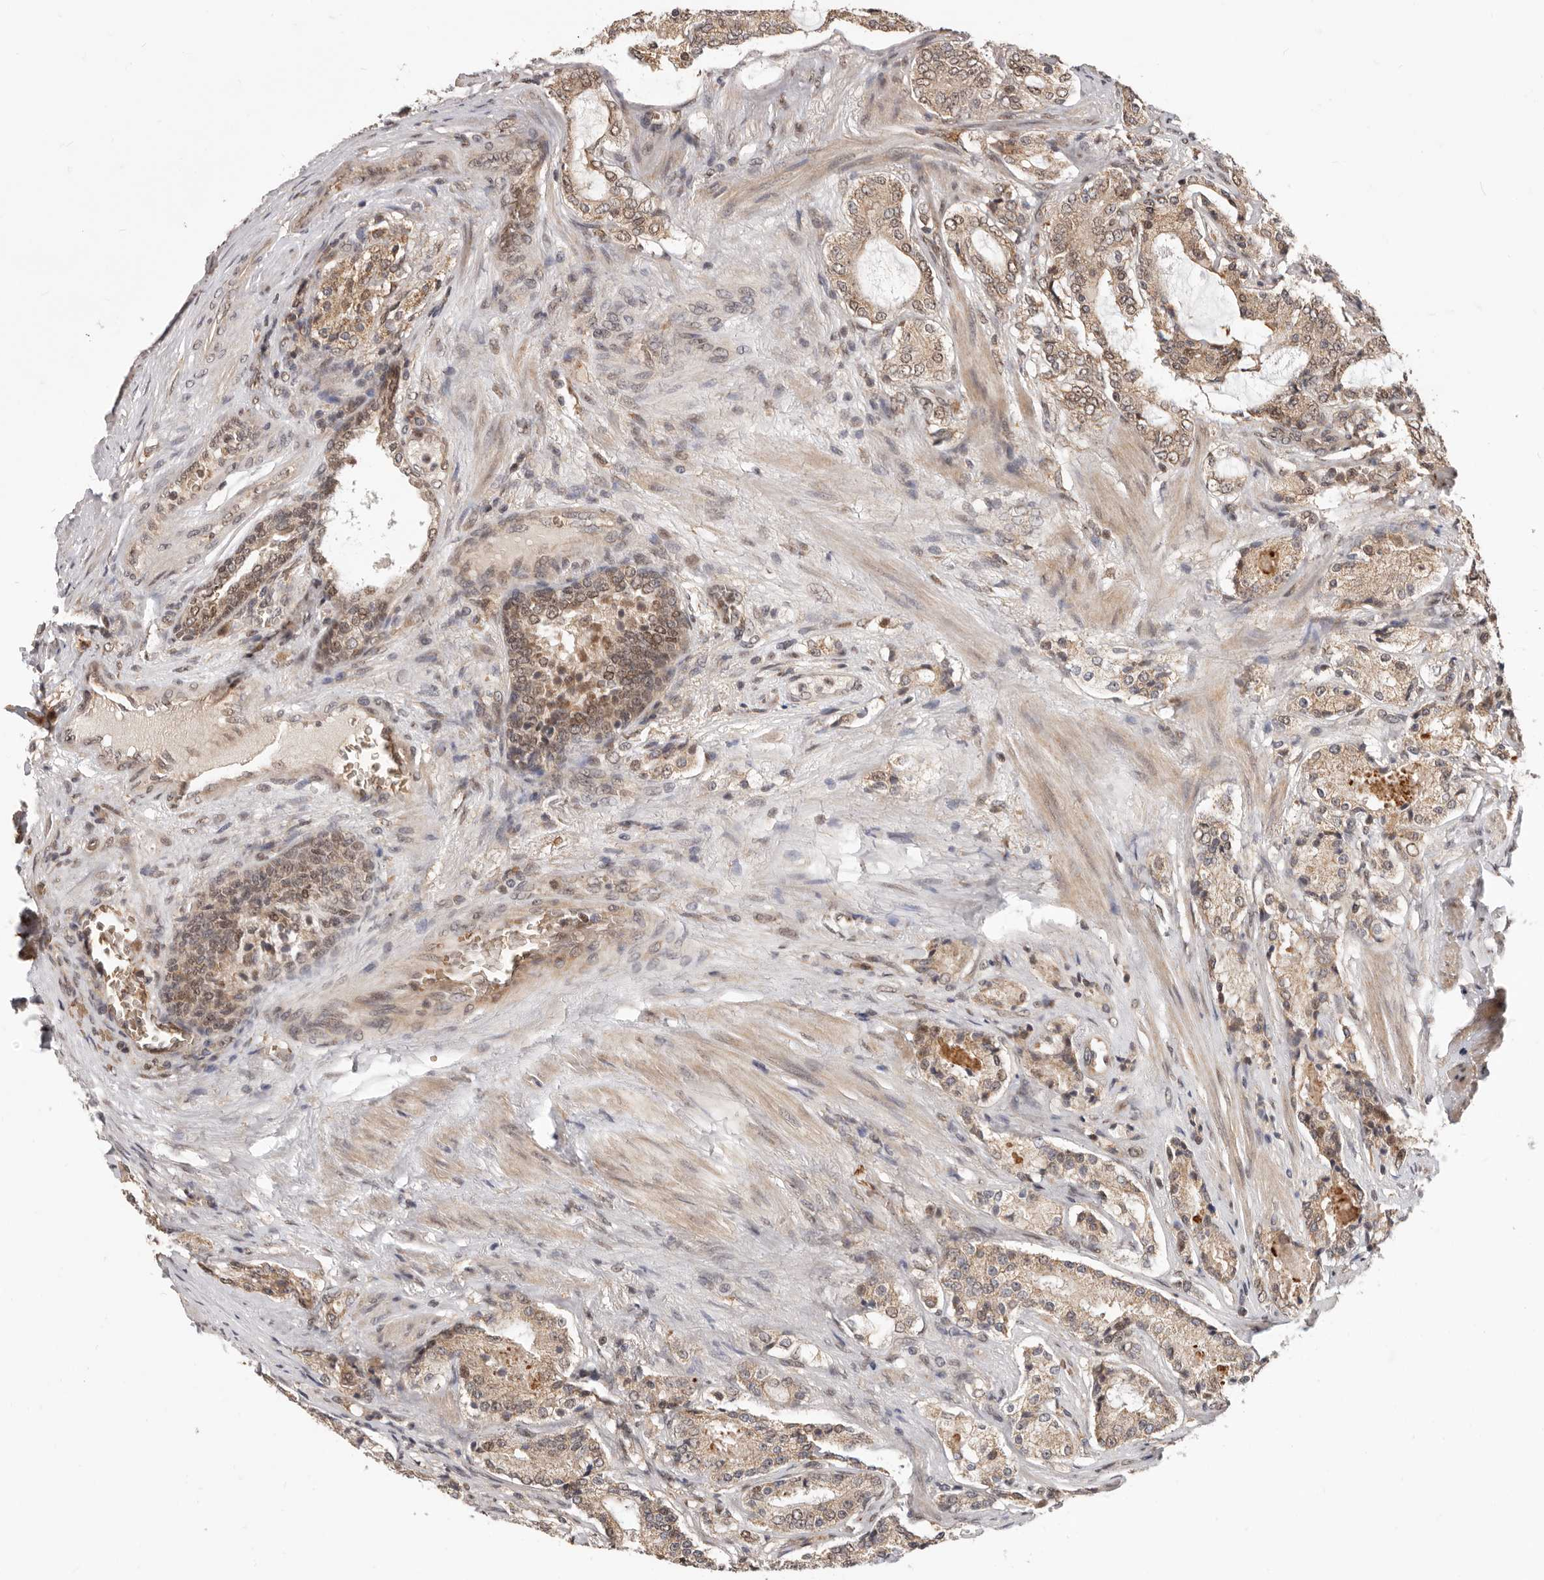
{"staining": {"intensity": "weak", "quantity": ">75%", "location": "cytoplasmic/membranous,nuclear"}, "tissue": "prostate cancer", "cell_type": "Tumor cells", "image_type": "cancer", "snomed": [{"axis": "morphology", "description": "Adenocarcinoma, Medium grade"}, {"axis": "topography", "description": "Prostate"}], "caption": "This is a histology image of immunohistochemistry (IHC) staining of prostate cancer, which shows weak expression in the cytoplasmic/membranous and nuclear of tumor cells.", "gene": "NCOA3", "patient": {"sex": "male", "age": 72}}